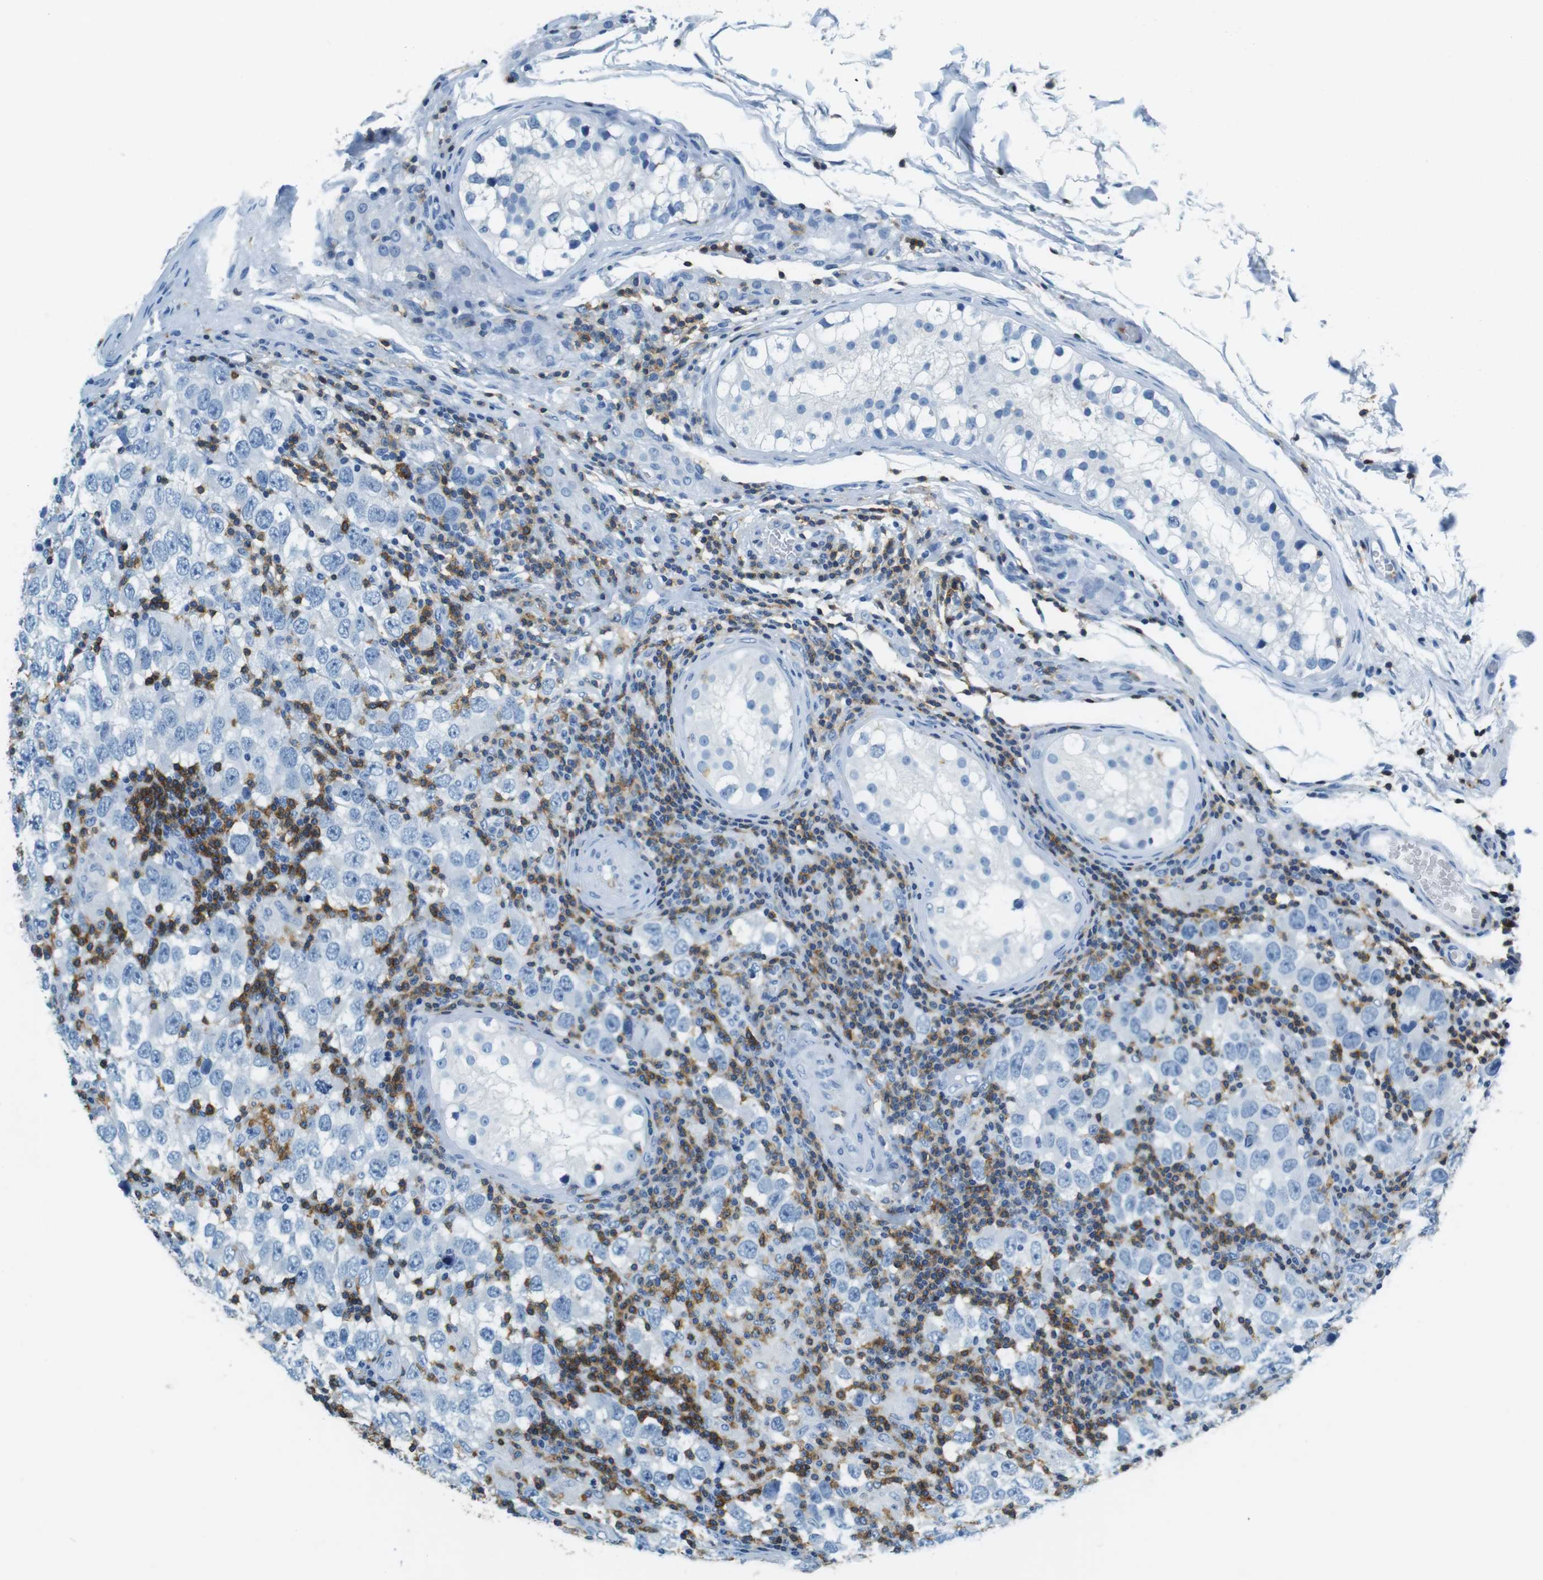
{"staining": {"intensity": "negative", "quantity": "none", "location": "none"}, "tissue": "testis cancer", "cell_type": "Tumor cells", "image_type": "cancer", "snomed": [{"axis": "morphology", "description": "Carcinoma, Embryonal, NOS"}, {"axis": "topography", "description": "Testis"}], "caption": "Tumor cells show no significant protein expression in testis cancer (embryonal carcinoma).", "gene": "LAT", "patient": {"sex": "male", "age": 21}}